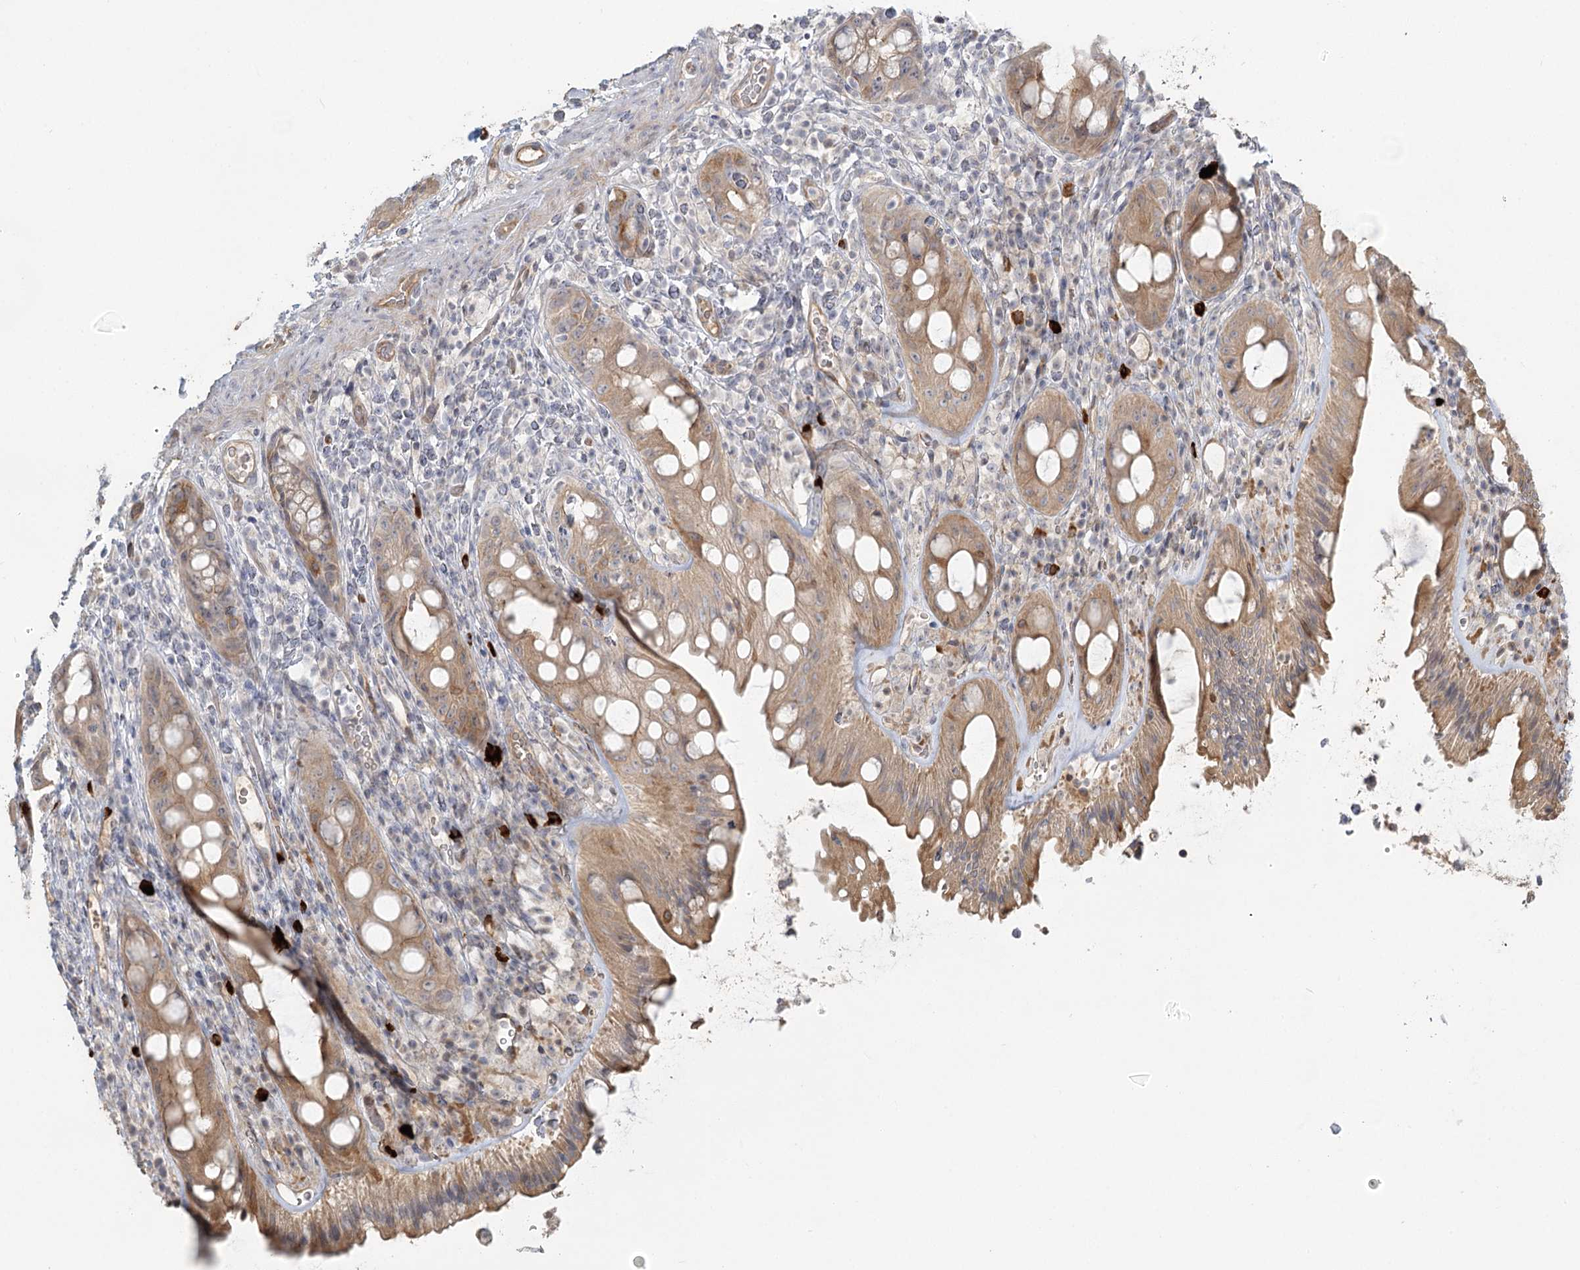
{"staining": {"intensity": "moderate", "quantity": ">75%", "location": "cytoplasmic/membranous"}, "tissue": "rectum", "cell_type": "Glandular cells", "image_type": "normal", "snomed": [{"axis": "morphology", "description": "Normal tissue, NOS"}, {"axis": "topography", "description": "Rectum"}], "caption": "Rectum stained with immunohistochemistry (IHC) exhibits moderate cytoplasmic/membranous staining in approximately >75% of glandular cells. (DAB (3,3'-diaminobenzidine) IHC, brown staining for protein, blue staining for nuclei).", "gene": "GUCY2C", "patient": {"sex": "female", "age": 57}}